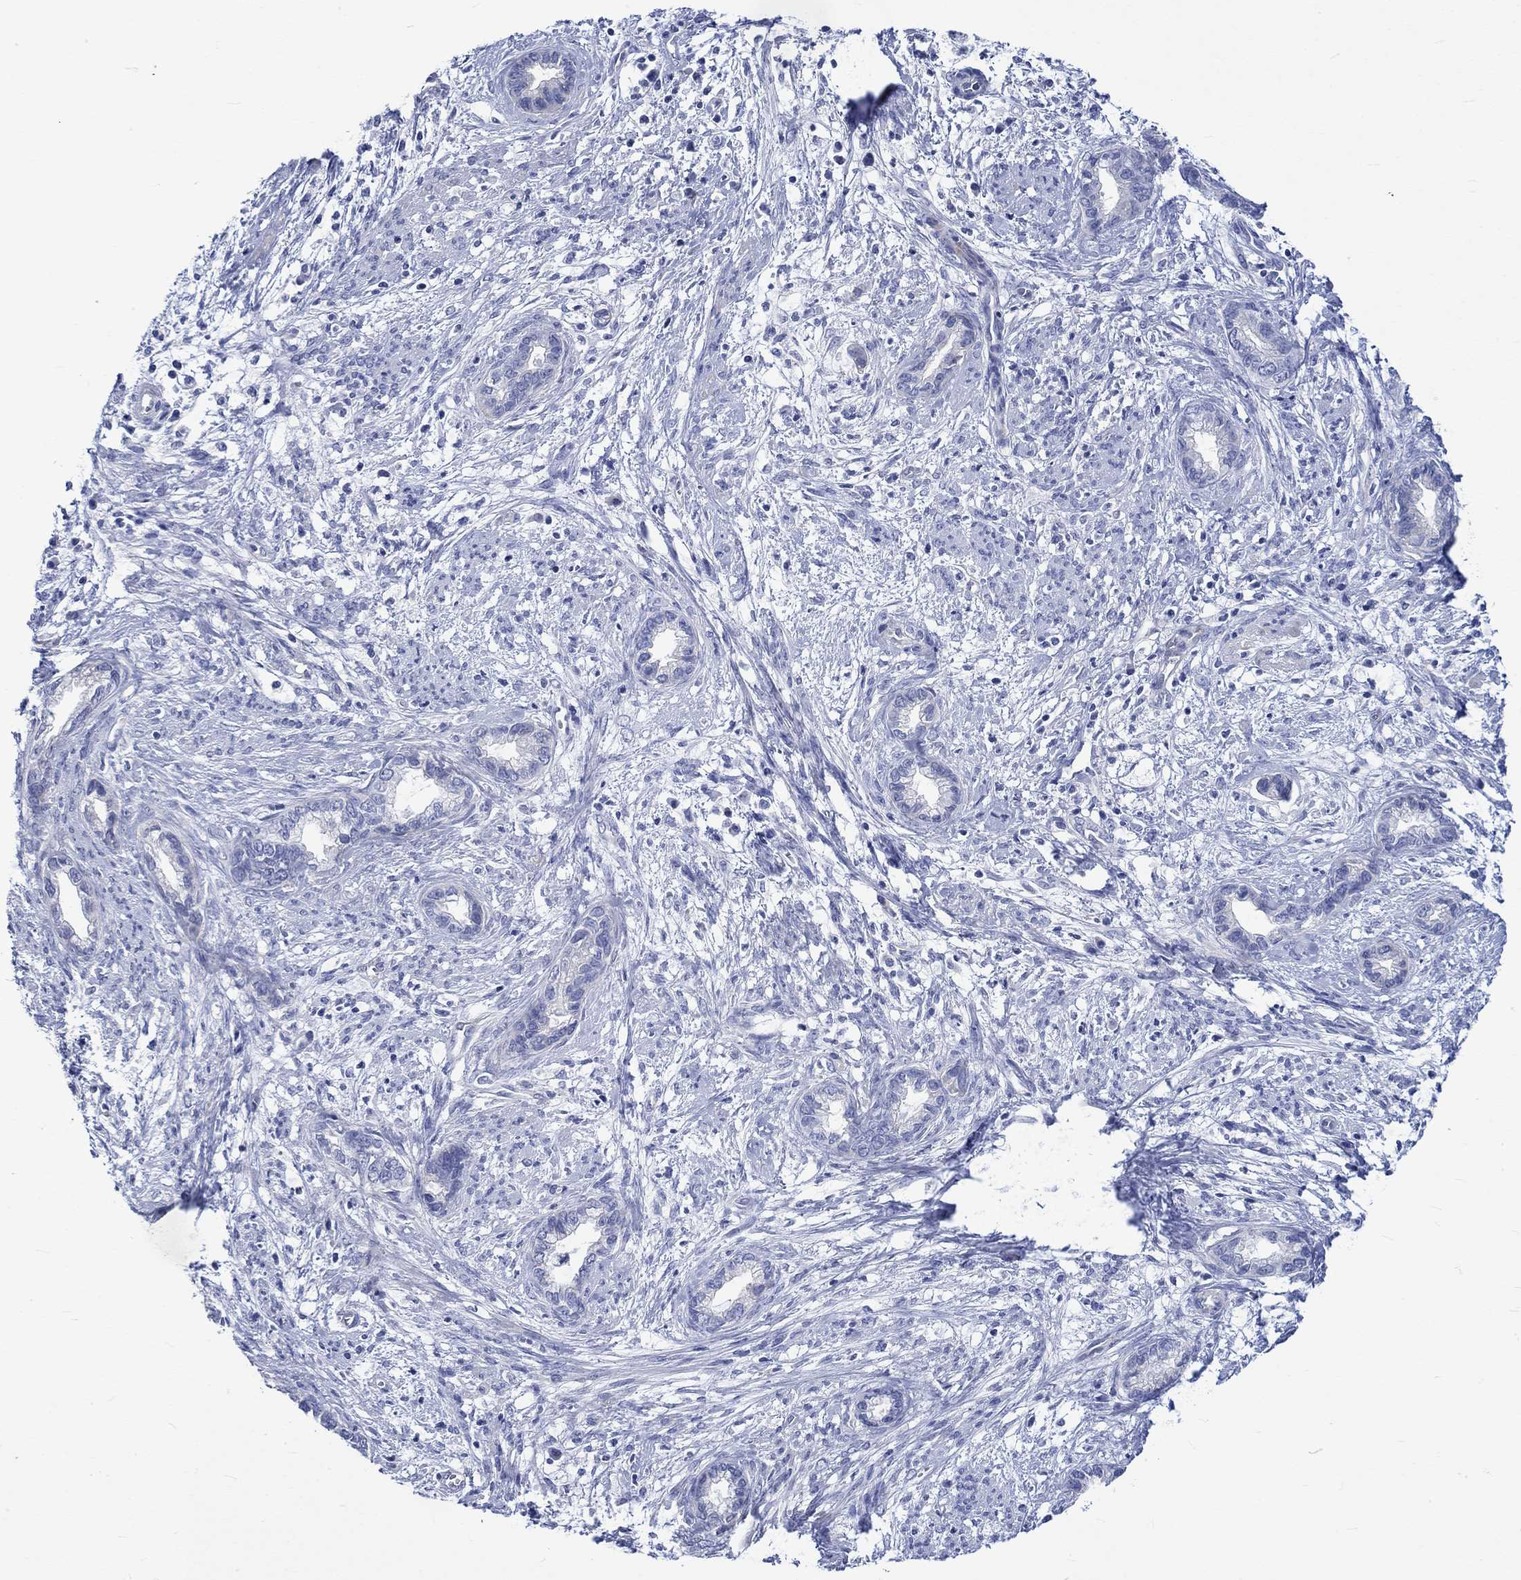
{"staining": {"intensity": "negative", "quantity": "none", "location": "none"}, "tissue": "cervical cancer", "cell_type": "Tumor cells", "image_type": "cancer", "snomed": [{"axis": "morphology", "description": "Adenocarcinoma, NOS"}, {"axis": "topography", "description": "Cervix"}], "caption": "Cervical cancer (adenocarcinoma) was stained to show a protein in brown. There is no significant staining in tumor cells.", "gene": "NRIP3", "patient": {"sex": "female", "age": 62}}